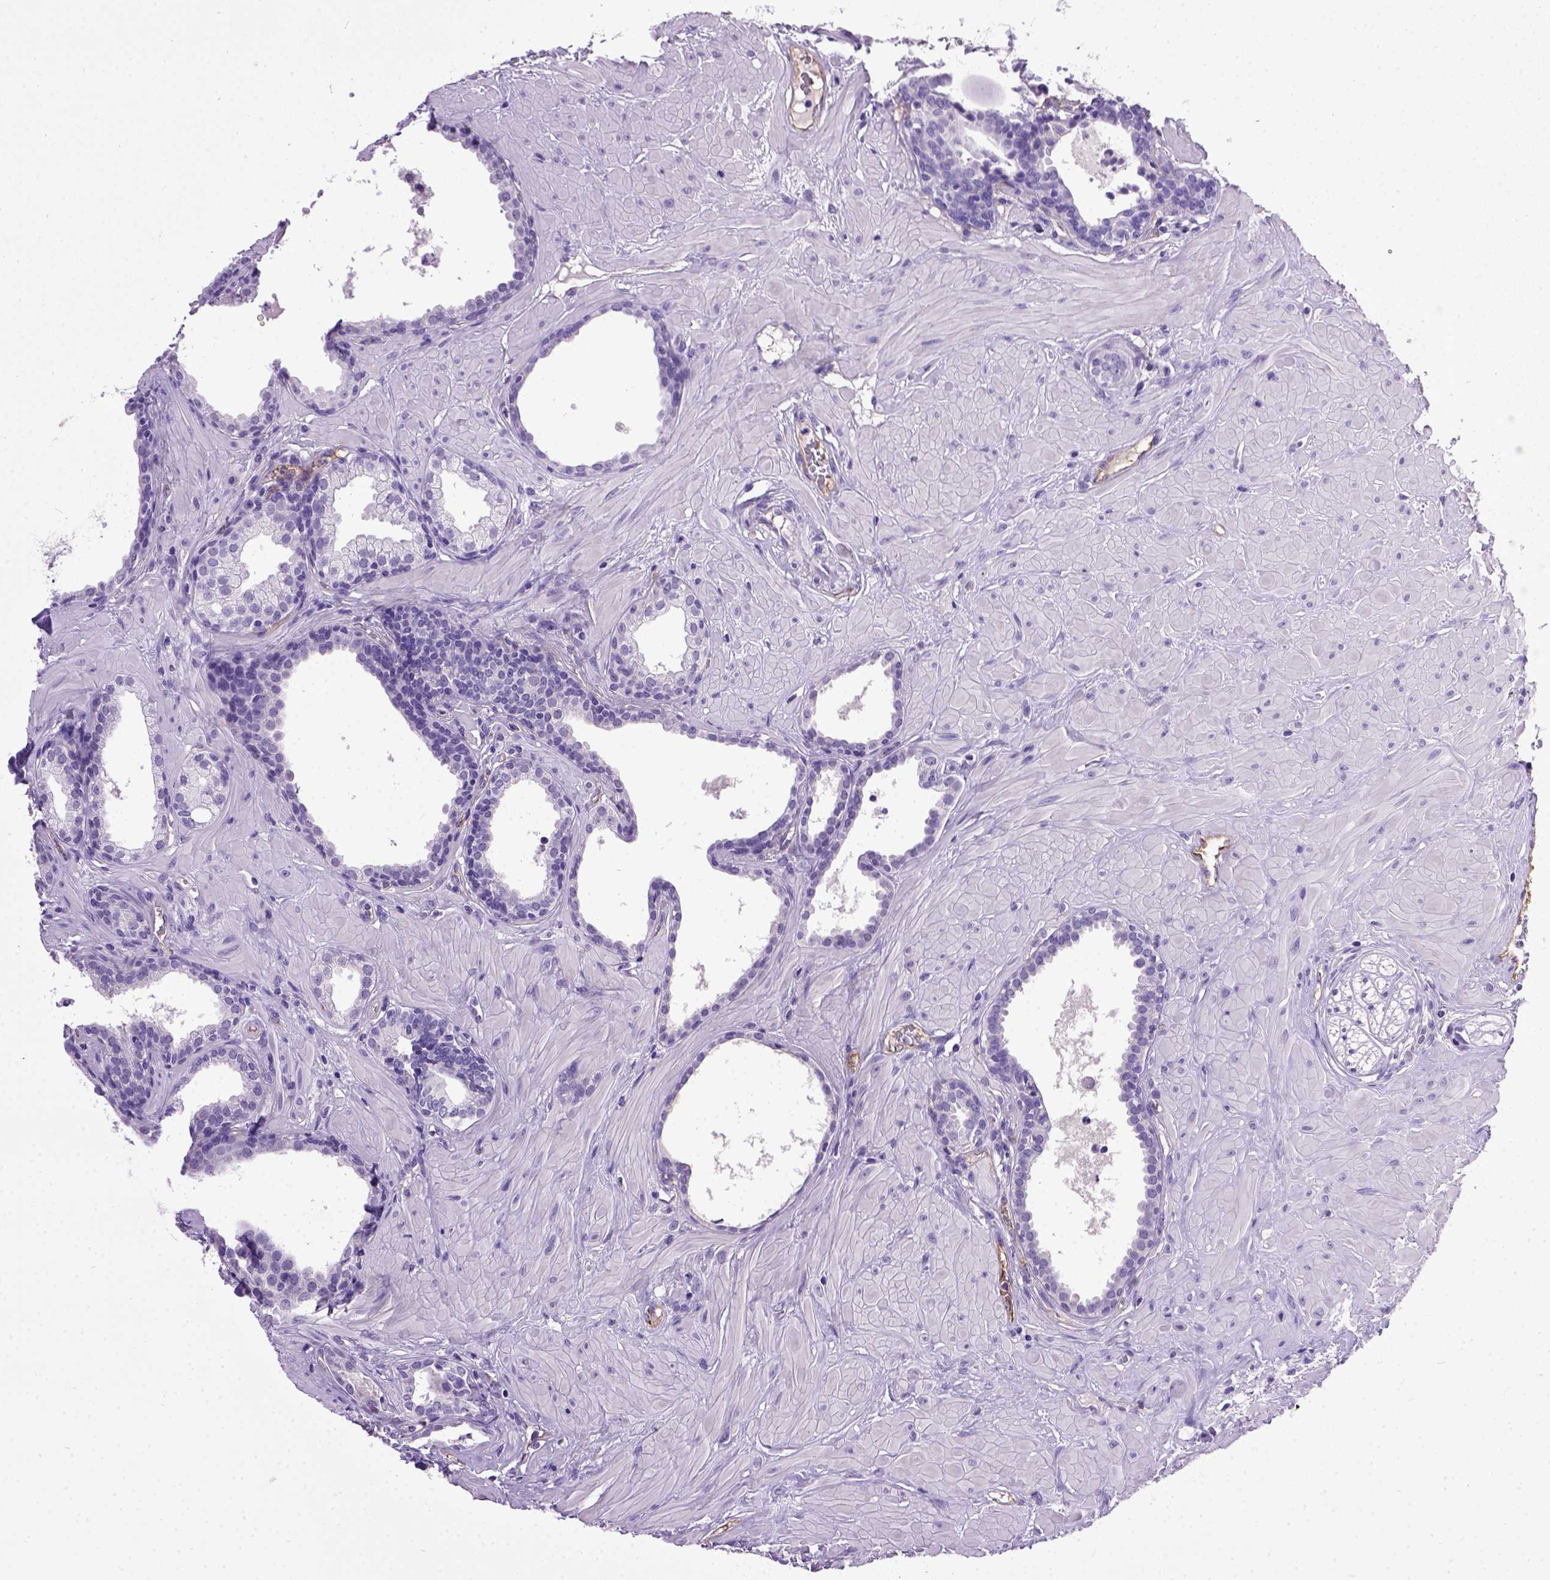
{"staining": {"intensity": "negative", "quantity": "none", "location": "none"}, "tissue": "prostate", "cell_type": "Glandular cells", "image_type": "normal", "snomed": [{"axis": "morphology", "description": "Normal tissue, NOS"}, {"axis": "topography", "description": "Prostate"}], "caption": "The immunohistochemistry histopathology image has no significant expression in glandular cells of prostate.", "gene": "ENG", "patient": {"sex": "male", "age": 48}}